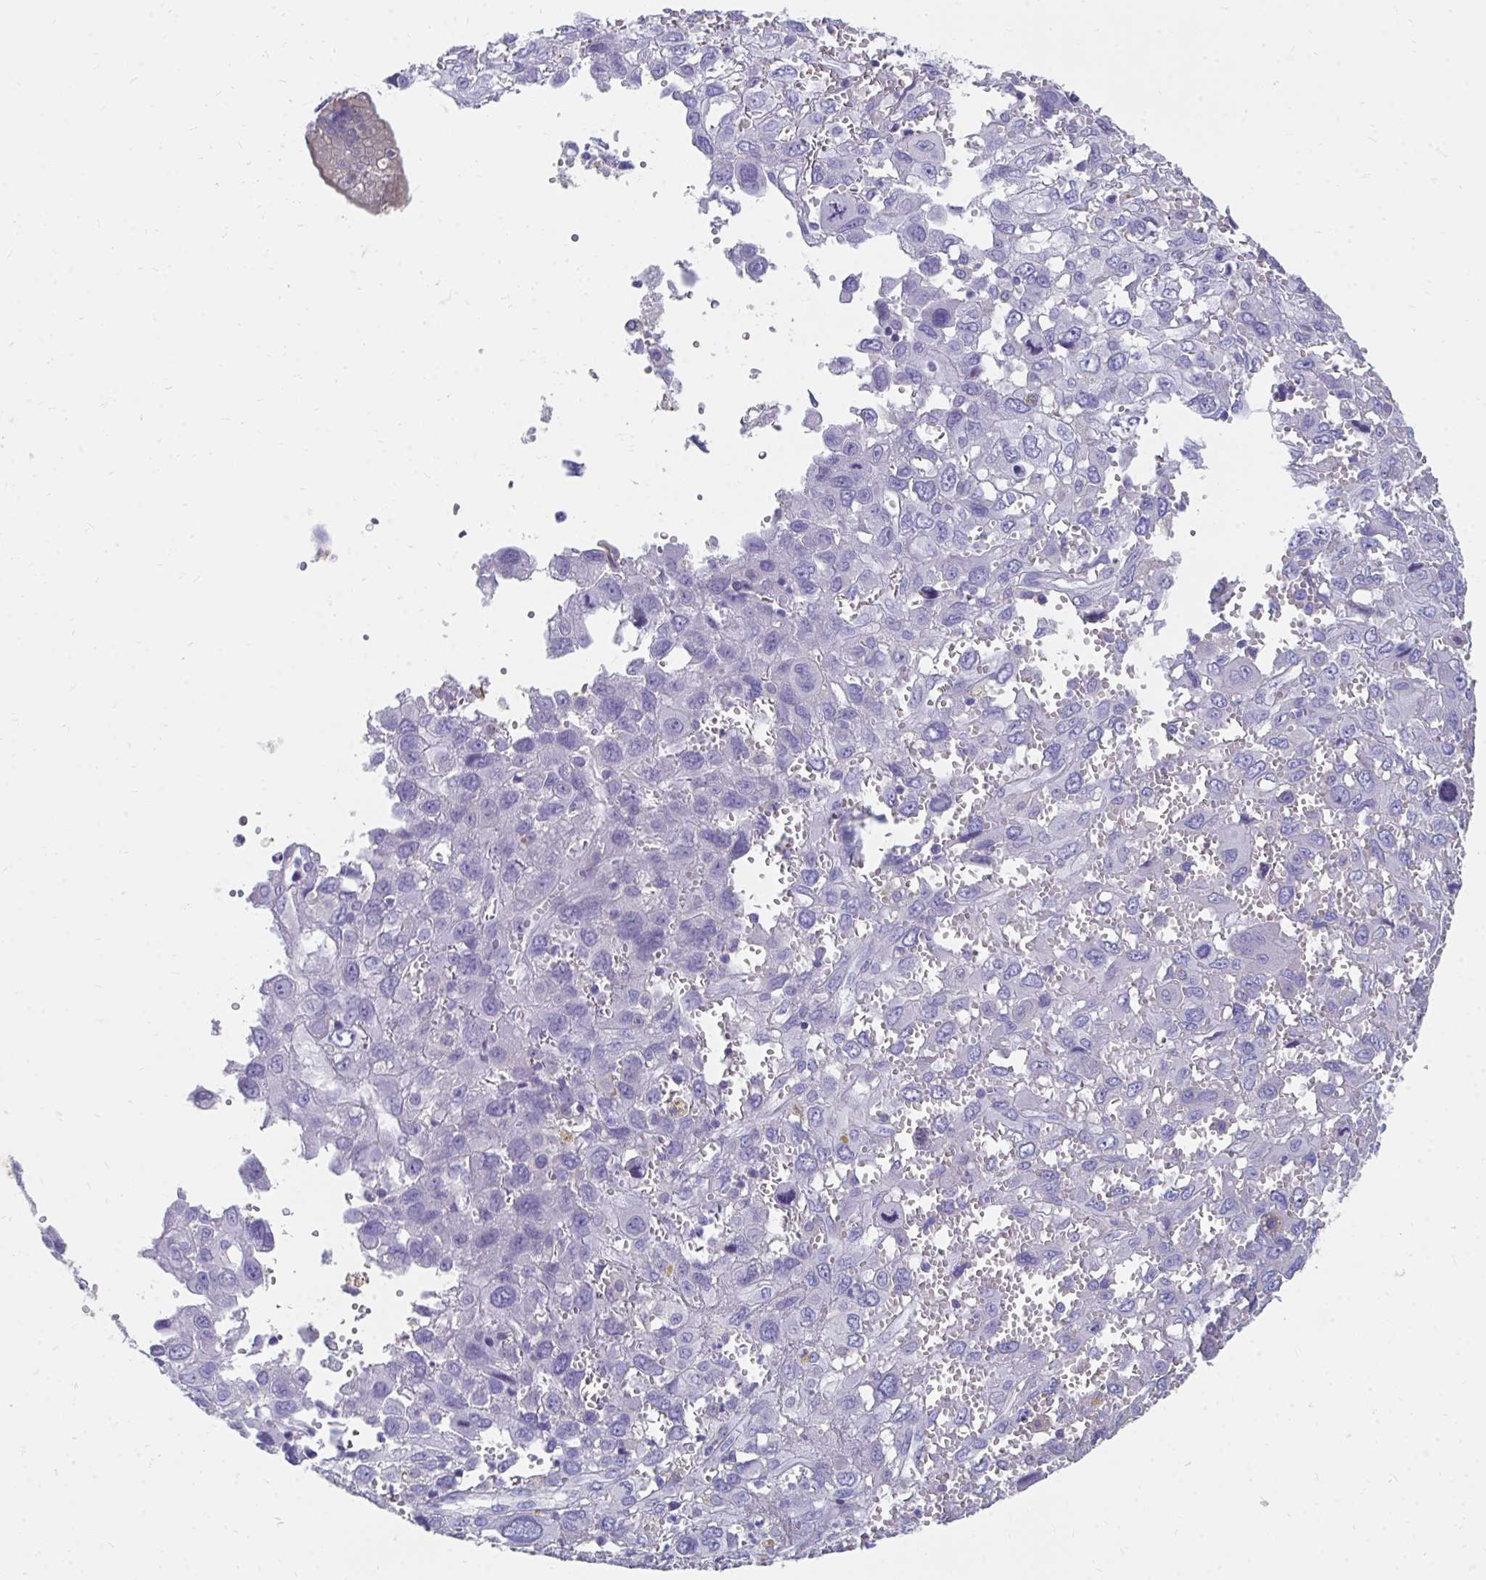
{"staining": {"intensity": "negative", "quantity": "none", "location": "none"}, "tissue": "pancreatic cancer", "cell_type": "Tumor cells", "image_type": "cancer", "snomed": [{"axis": "morphology", "description": "Adenocarcinoma, NOS"}, {"axis": "topography", "description": "Pancreas"}], "caption": "IHC of pancreatic cancer (adenocarcinoma) reveals no staining in tumor cells. Nuclei are stained in blue.", "gene": "HGD", "patient": {"sex": "female", "age": 47}}